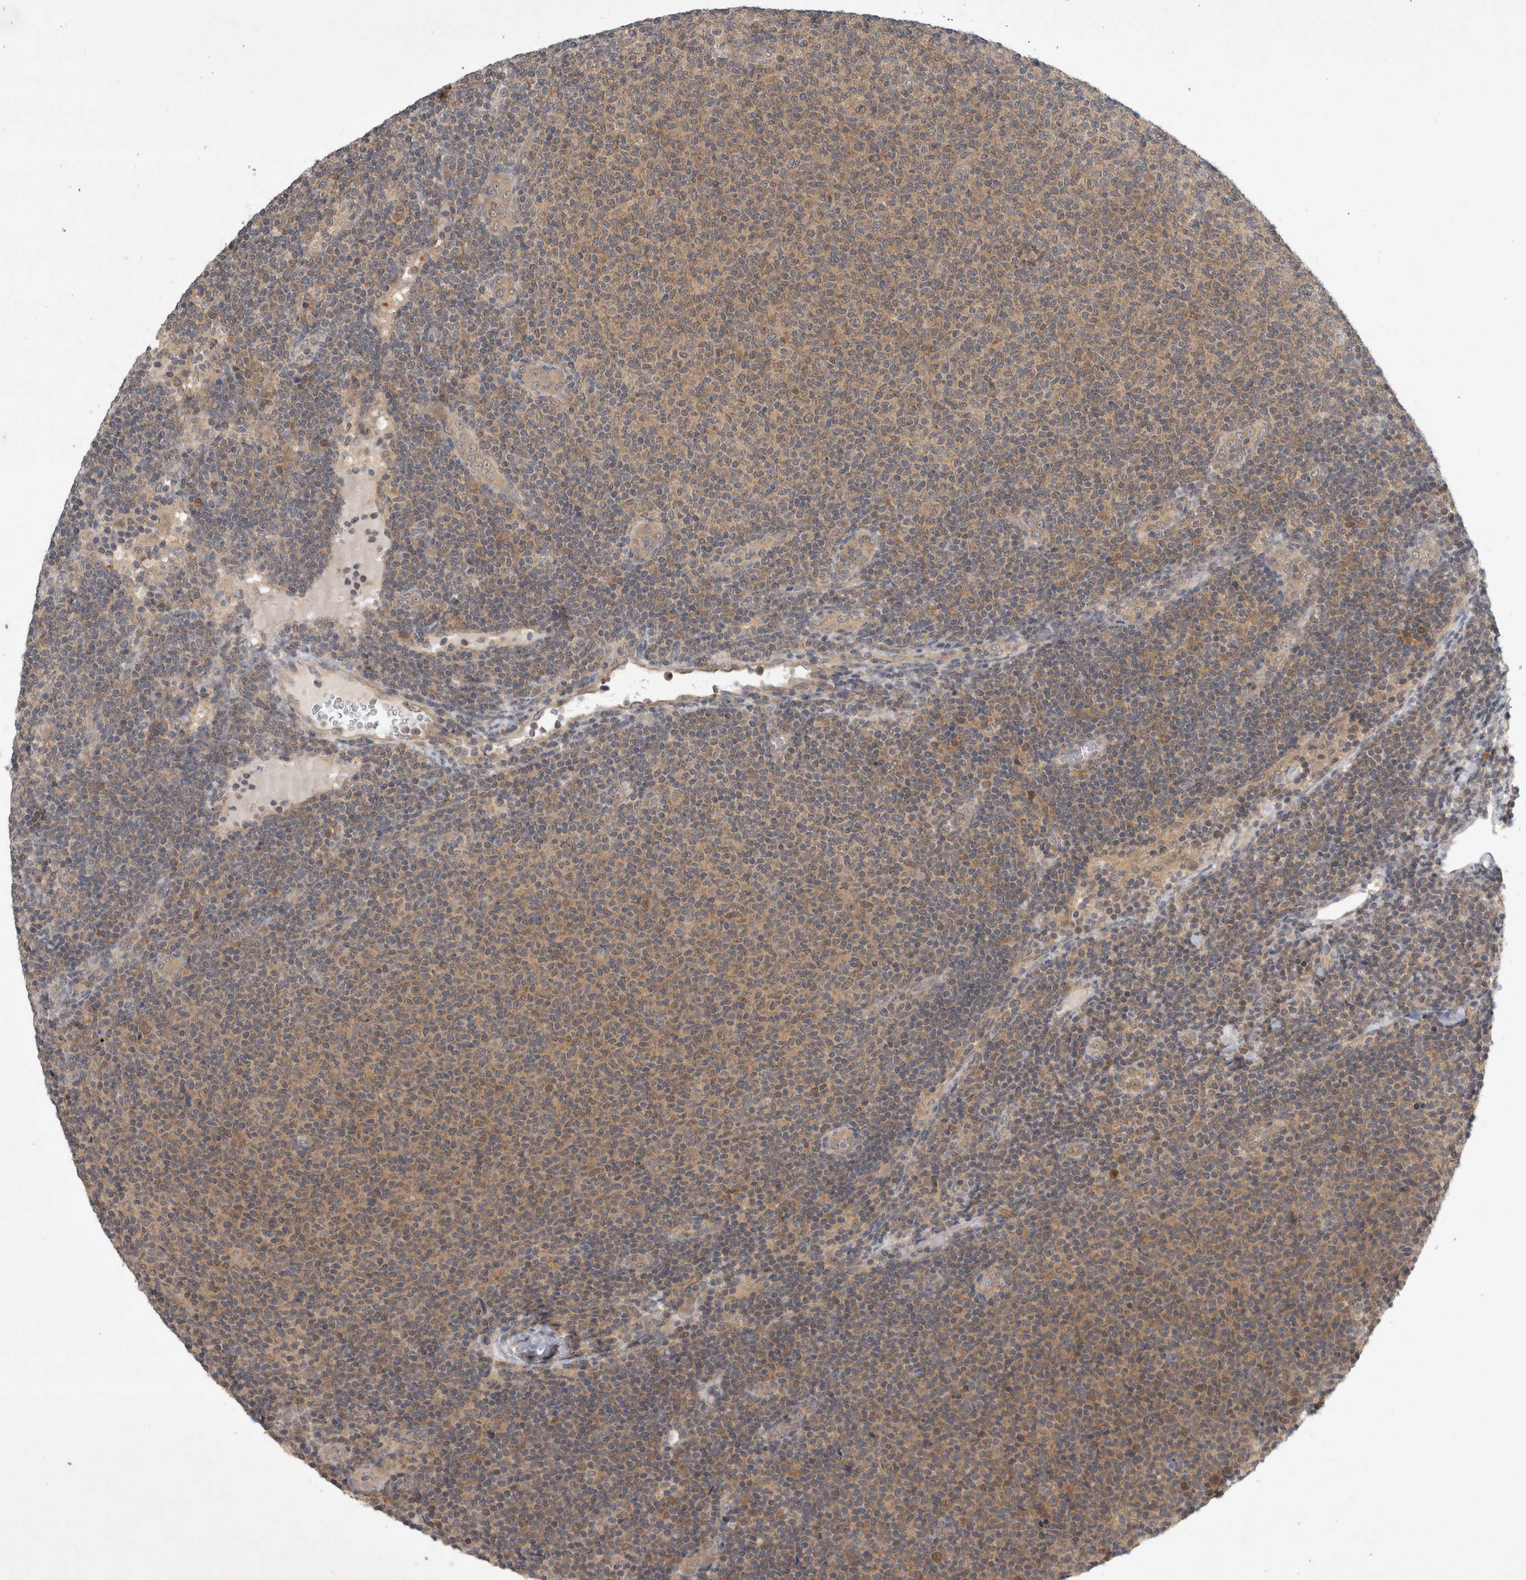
{"staining": {"intensity": "weak", "quantity": ">75%", "location": "cytoplasmic/membranous"}, "tissue": "lymphoma", "cell_type": "Tumor cells", "image_type": "cancer", "snomed": [{"axis": "morphology", "description": "Malignant lymphoma, non-Hodgkin's type, Low grade"}, {"axis": "topography", "description": "Lymph node"}], "caption": "A micrograph of malignant lymphoma, non-Hodgkin's type (low-grade) stained for a protein demonstrates weak cytoplasmic/membranous brown staining in tumor cells.", "gene": "AASDHPPT", "patient": {"sex": "male", "age": 66}}